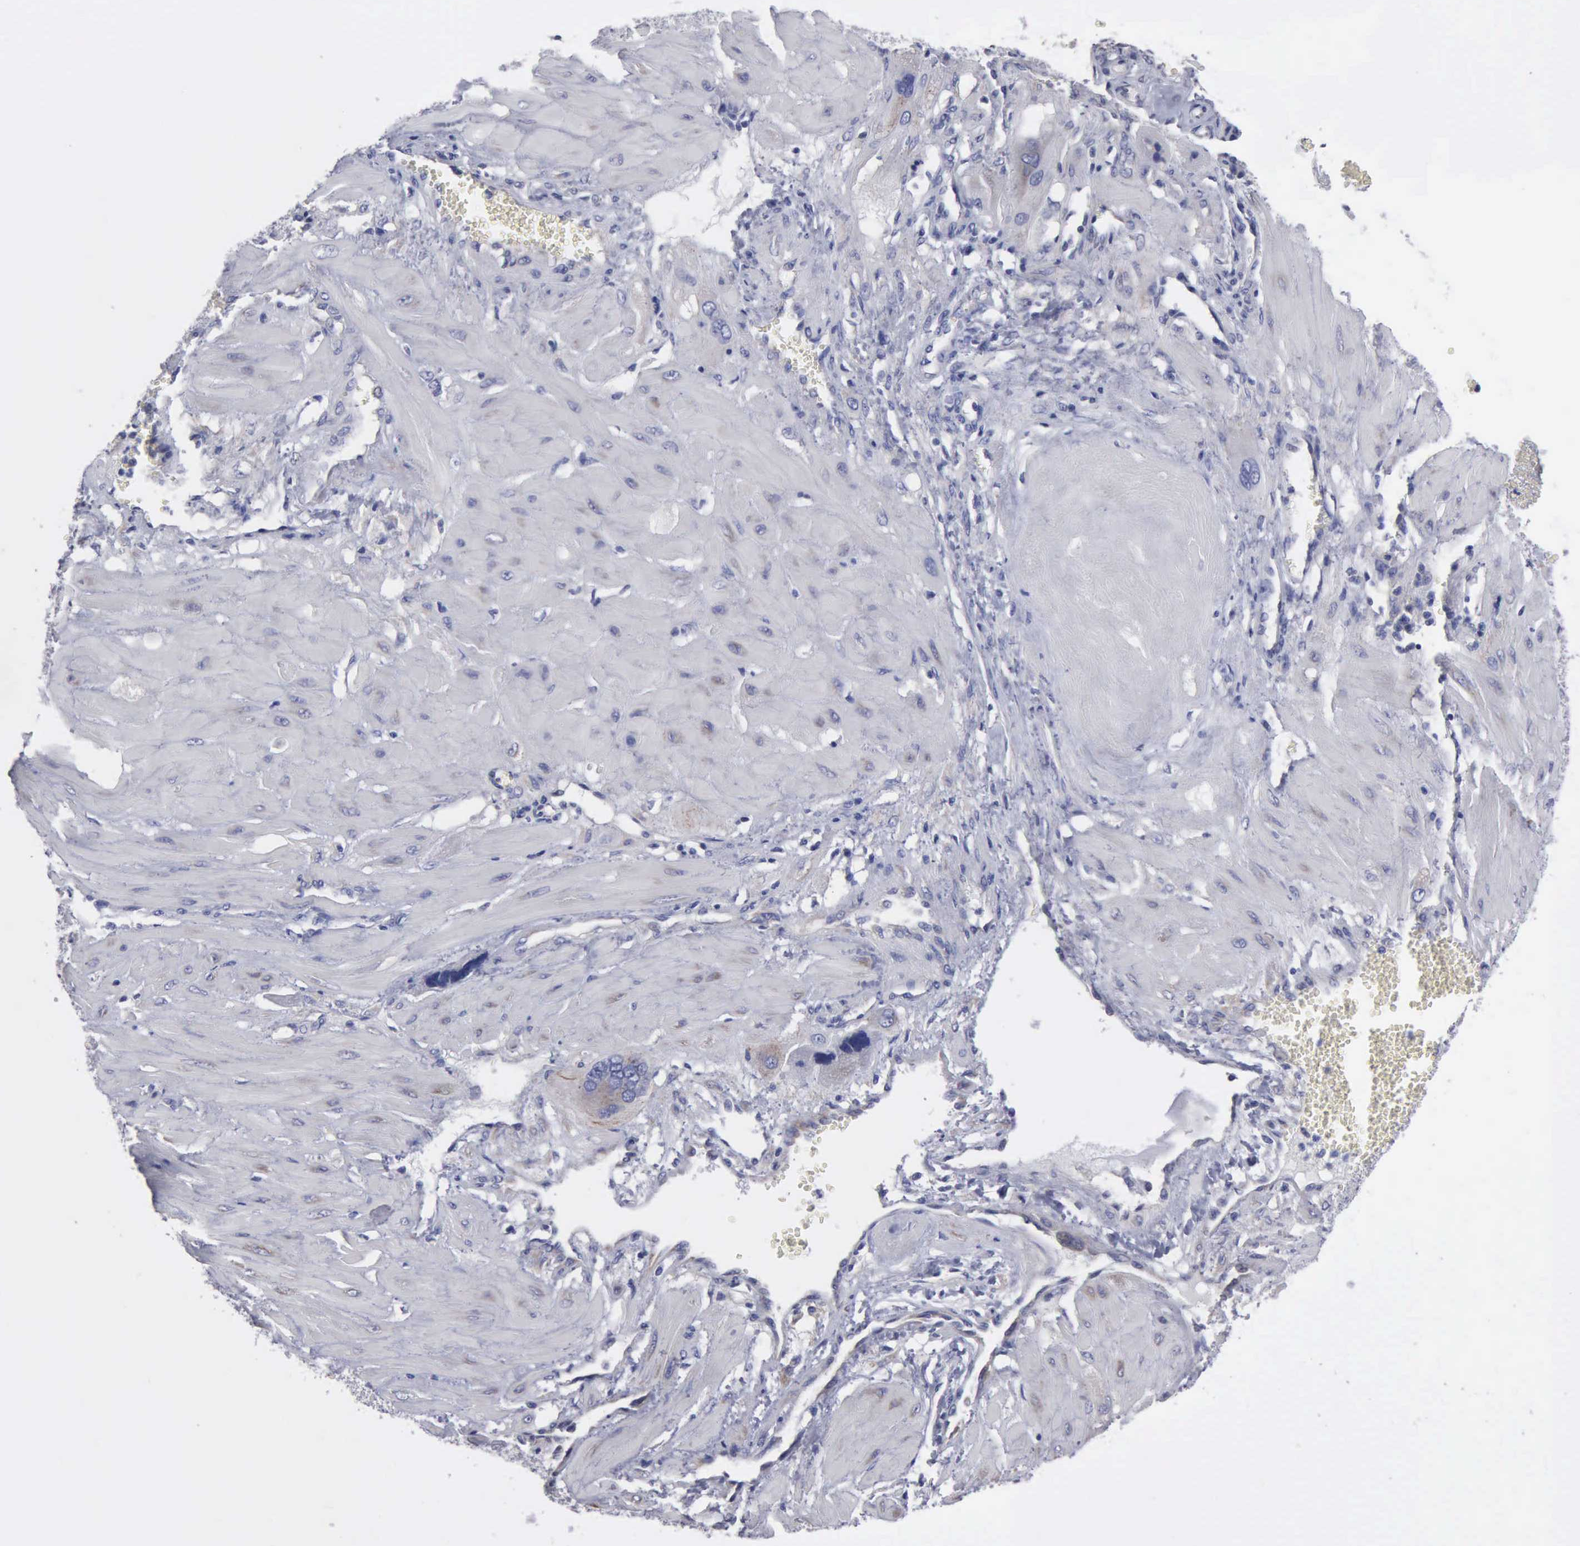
{"staining": {"intensity": "negative", "quantity": "none", "location": "none"}, "tissue": "cervical cancer", "cell_type": "Tumor cells", "image_type": "cancer", "snomed": [{"axis": "morphology", "description": "Squamous cell carcinoma, NOS"}, {"axis": "topography", "description": "Cervix"}], "caption": "IHC micrograph of human cervical cancer (squamous cell carcinoma) stained for a protein (brown), which displays no staining in tumor cells.", "gene": "TXLNG", "patient": {"sex": "female", "age": 34}}